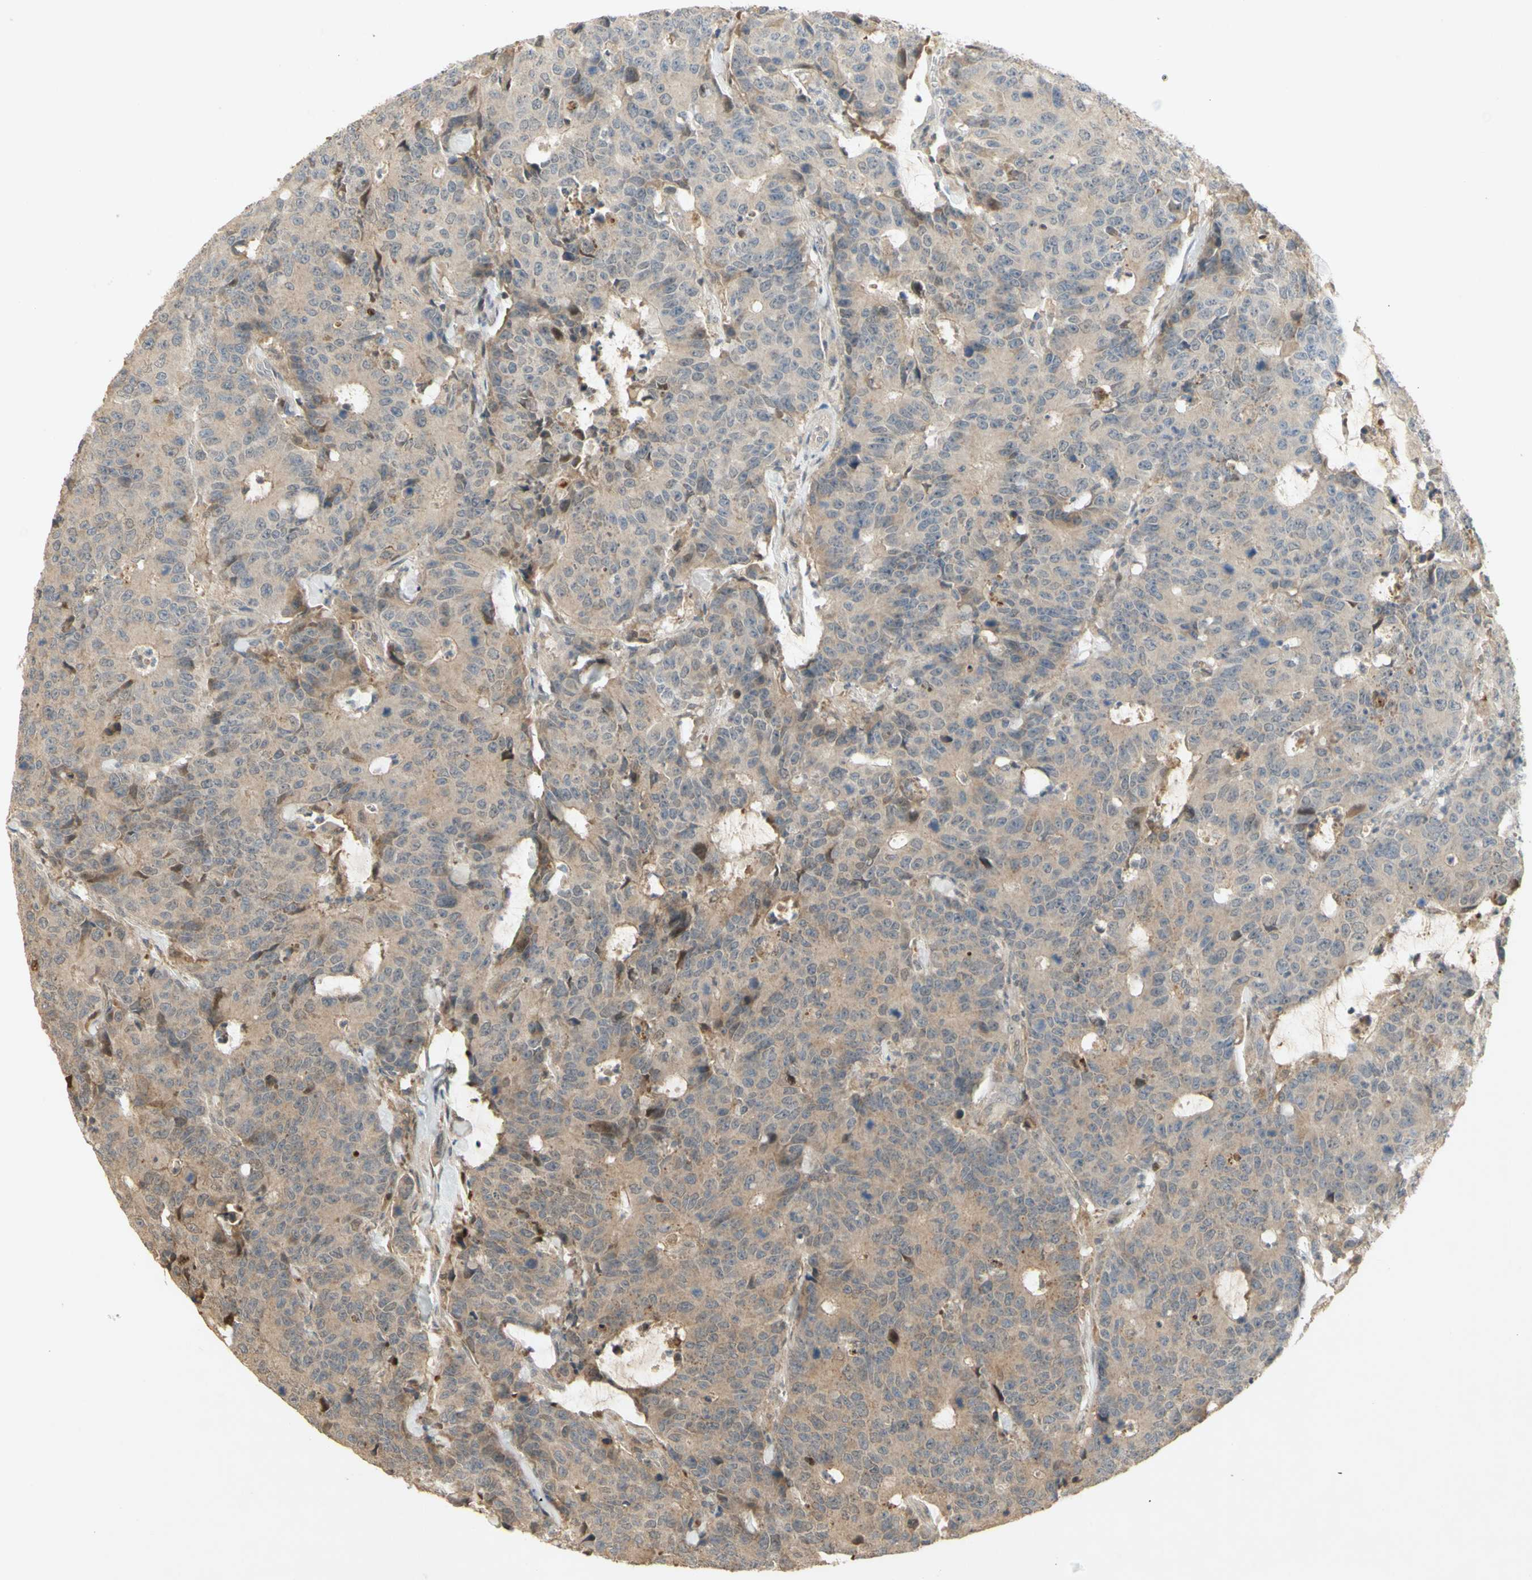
{"staining": {"intensity": "weak", "quantity": "25%-75%", "location": "cytoplasmic/membranous"}, "tissue": "colorectal cancer", "cell_type": "Tumor cells", "image_type": "cancer", "snomed": [{"axis": "morphology", "description": "Adenocarcinoma, NOS"}, {"axis": "topography", "description": "Colon"}], "caption": "IHC image of neoplastic tissue: human colorectal cancer (adenocarcinoma) stained using immunohistochemistry displays low levels of weak protein expression localized specifically in the cytoplasmic/membranous of tumor cells, appearing as a cytoplasmic/membranous brown color.", "gene": "NRG4", "patient": {"sex": "female", "age": 86}}